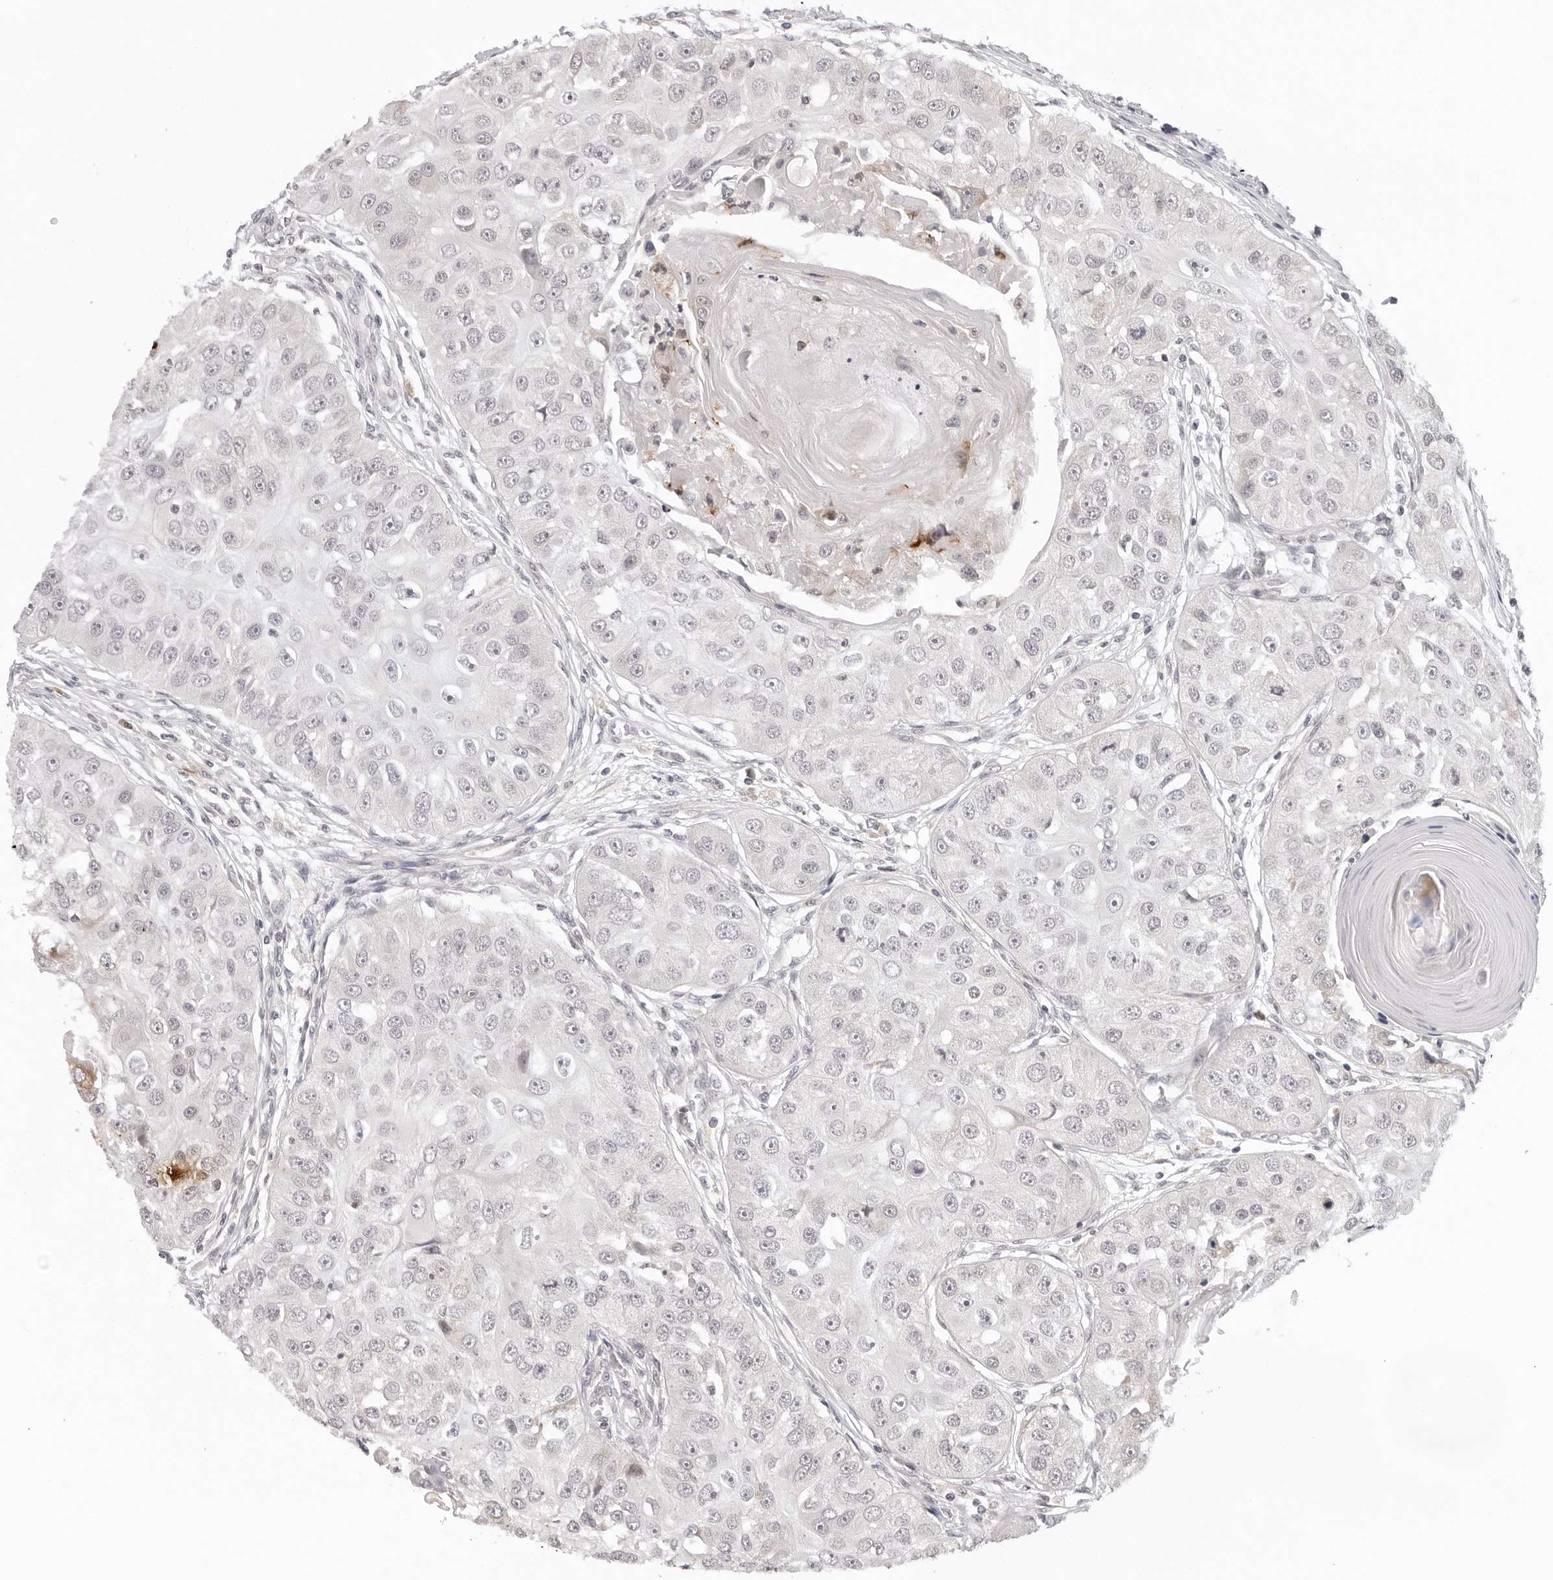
{"staining": {"intensity": "weak", "quantity": "<25%", "location": "cytoplasmic/membranous"}, "tissue": "head and neck cancer", "cell_type": "Tumor cells", "image_type": "cancer", "snomed": [{"axis": "morphology", "description": "Normal tissue, NOS"}, {"axis": "morphology", "description": "Squamous cell carcinoma, NOS"}, {"axis": "topography", "description": "Skeletal muscle"}, {"axis": "topography", "description": "Head-Neck"}], "caption": "Immunohistochemistry of human squamous cell carcinoma (head and neck) exhibits no staining in tumor cells. (IHC, brightfield microscopy, high magnification).", "gene": "IL17RA", "patient": {"sex": "male", "age": 51}}